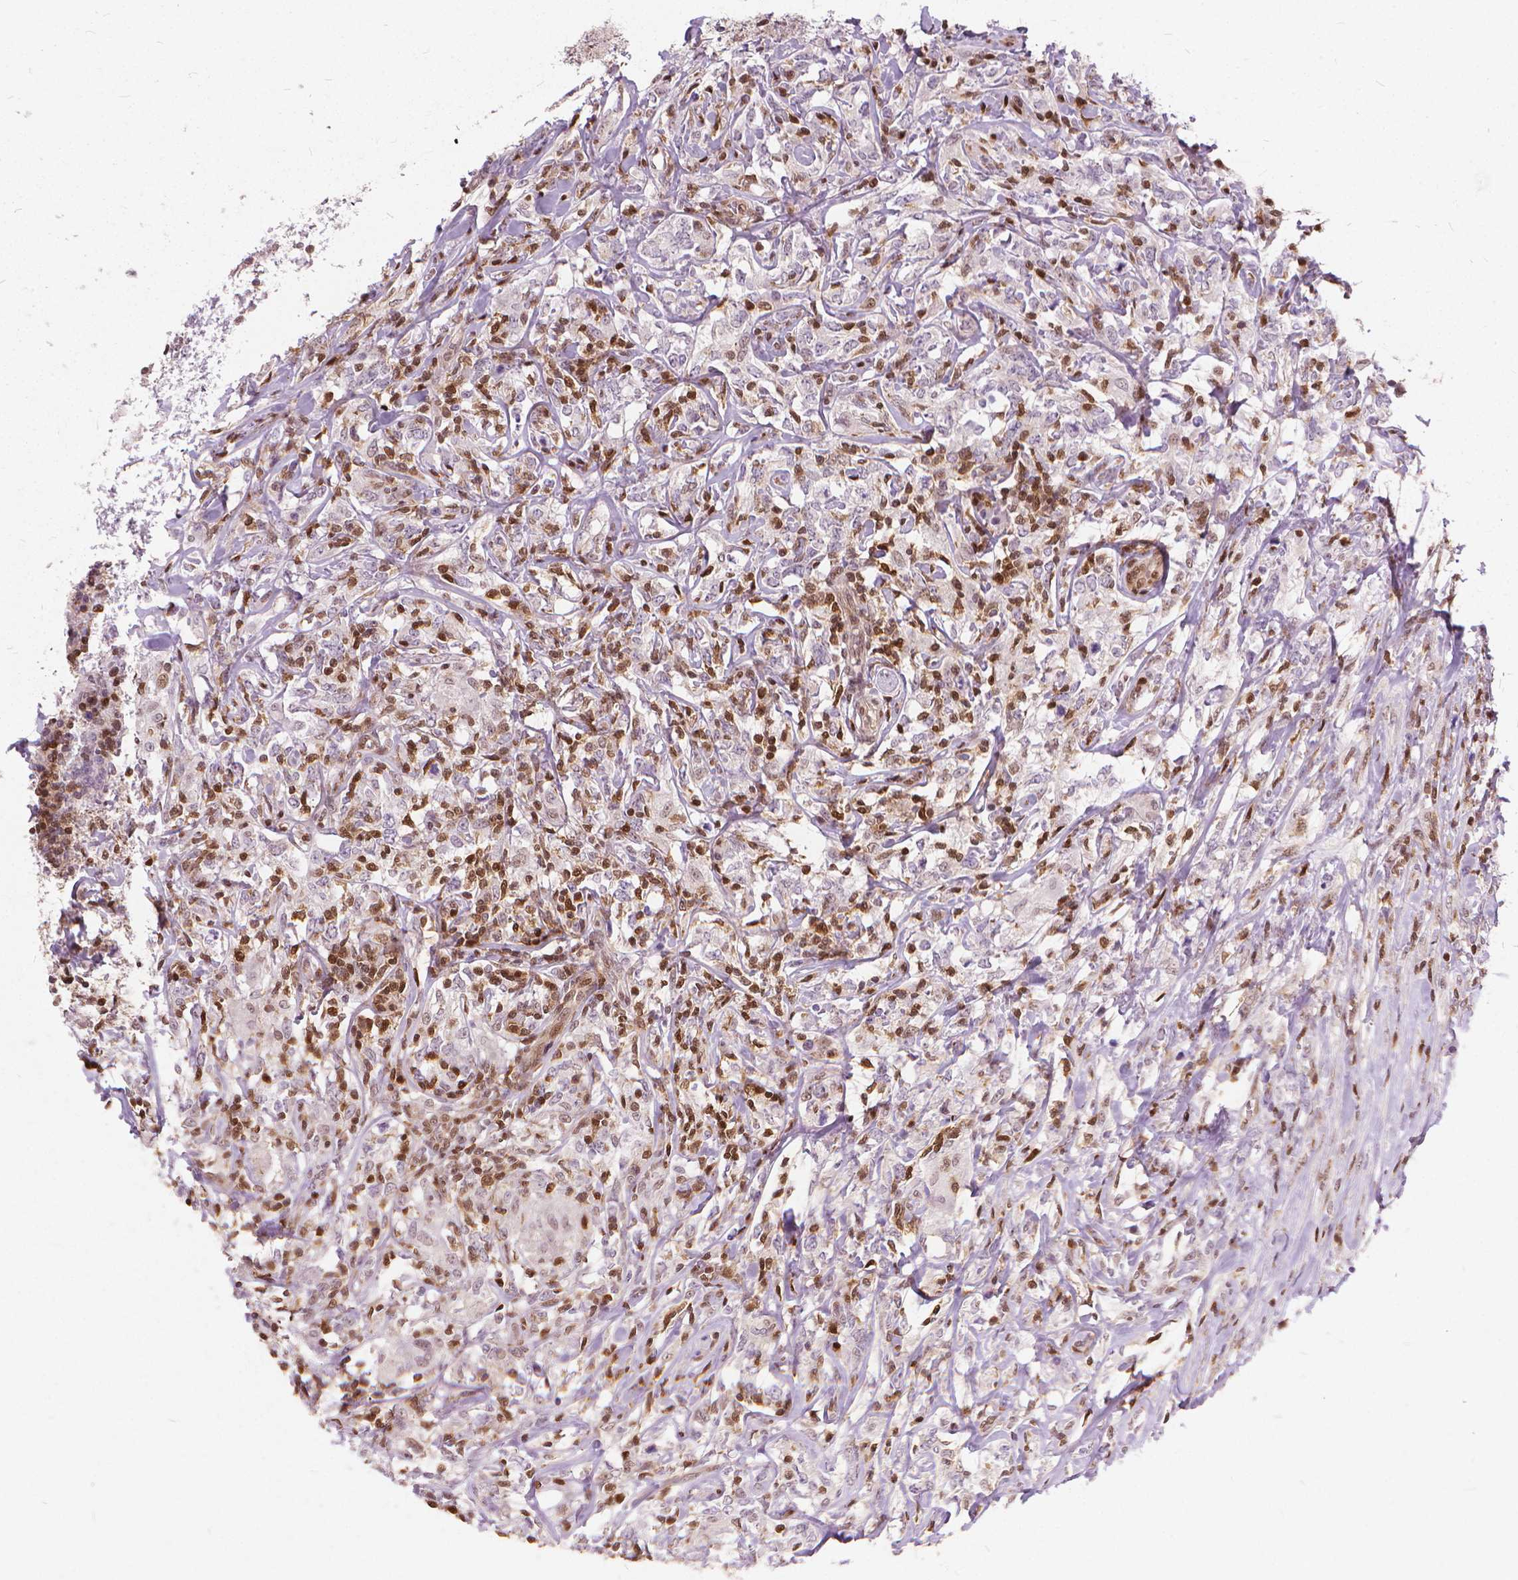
{"staining": {"intensity": "weak", "quantity": "<25%", "location": "nuclear"}, "tissue": "lymphoma", "cell_type": "Tumor cells", "image_type": "cancer", "snomed": [{"axis": "morphology", "description": "Malignant lymphoma, non-Hodgkin's type, High grade"}, {"axis": "topography", "description": "Lymph node"}], "caption": "High magnification brightfield microscopy of lymphoma stained with DAB (3,3'-diaminobenzidine) (brown) and counterstained with hematoxylin (blue): tumor cells show no significant staining. (DAB (3,3'-diaminobenzidine) IHC visualized using brightfield microscopy, high magnification).", "gene": "STAT5B", "patient": {"sex": "female", "age": 84}}